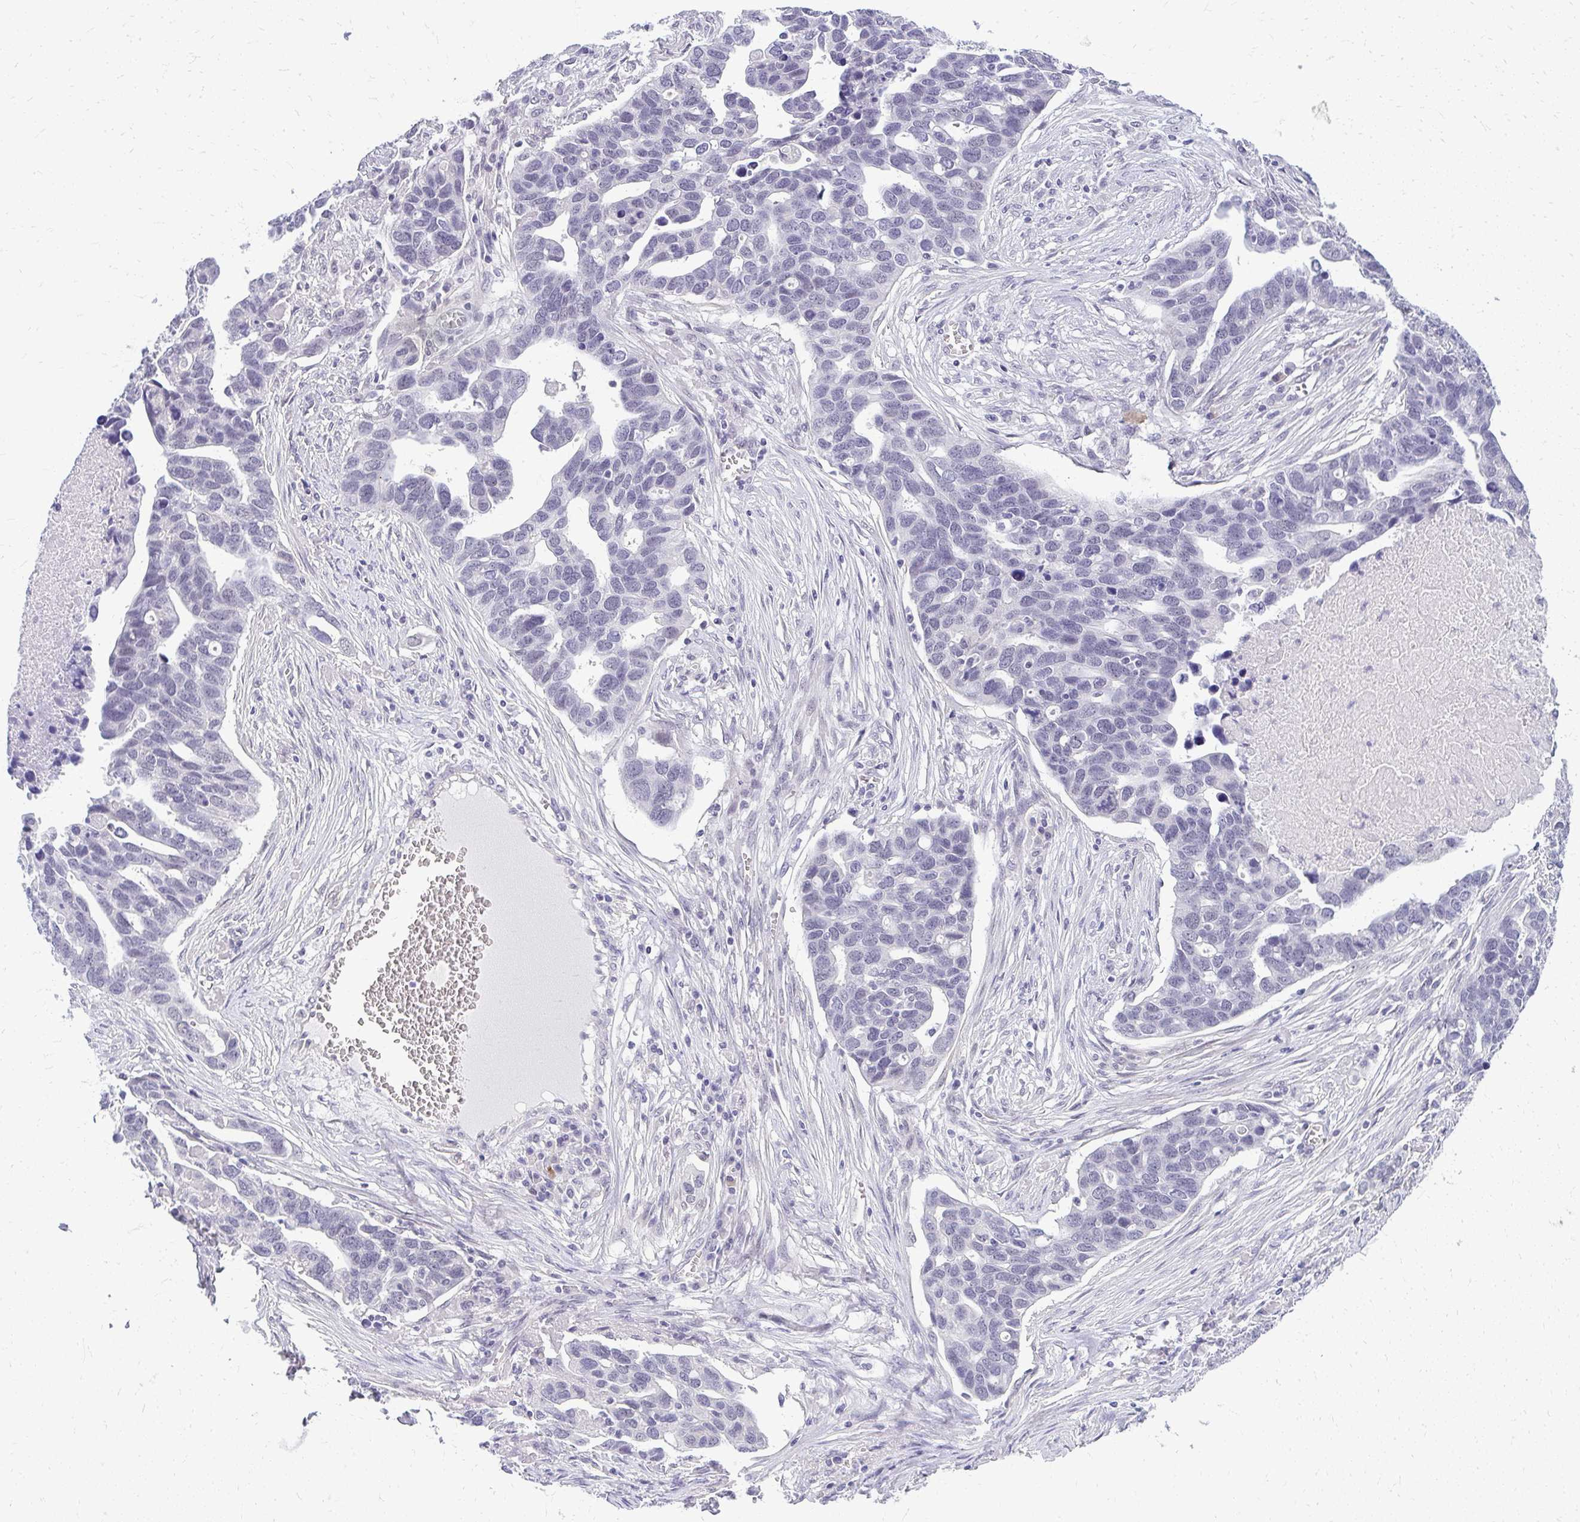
{"staining": {"intensity": "negative", "quantity": "none", "location": "none"}, "tissue": "ovarian cancer", "cell_type": "Tumor cells", "image_type": "cancer", "snomed": [{"axis": "morphology", "description": "Cystadenocarcinoma, serous, NOS"}, {"axis": "topography", "description": "Ovary"}], "caption": "Immunohistochemistry image of neoplastic tissue: ovarian serous cystadenocarcinoma stained with DAB reveals no significant protein positivity in tumor cells.", "gene": "TEX33", "patient": {"sex": "female", "age": 54}}